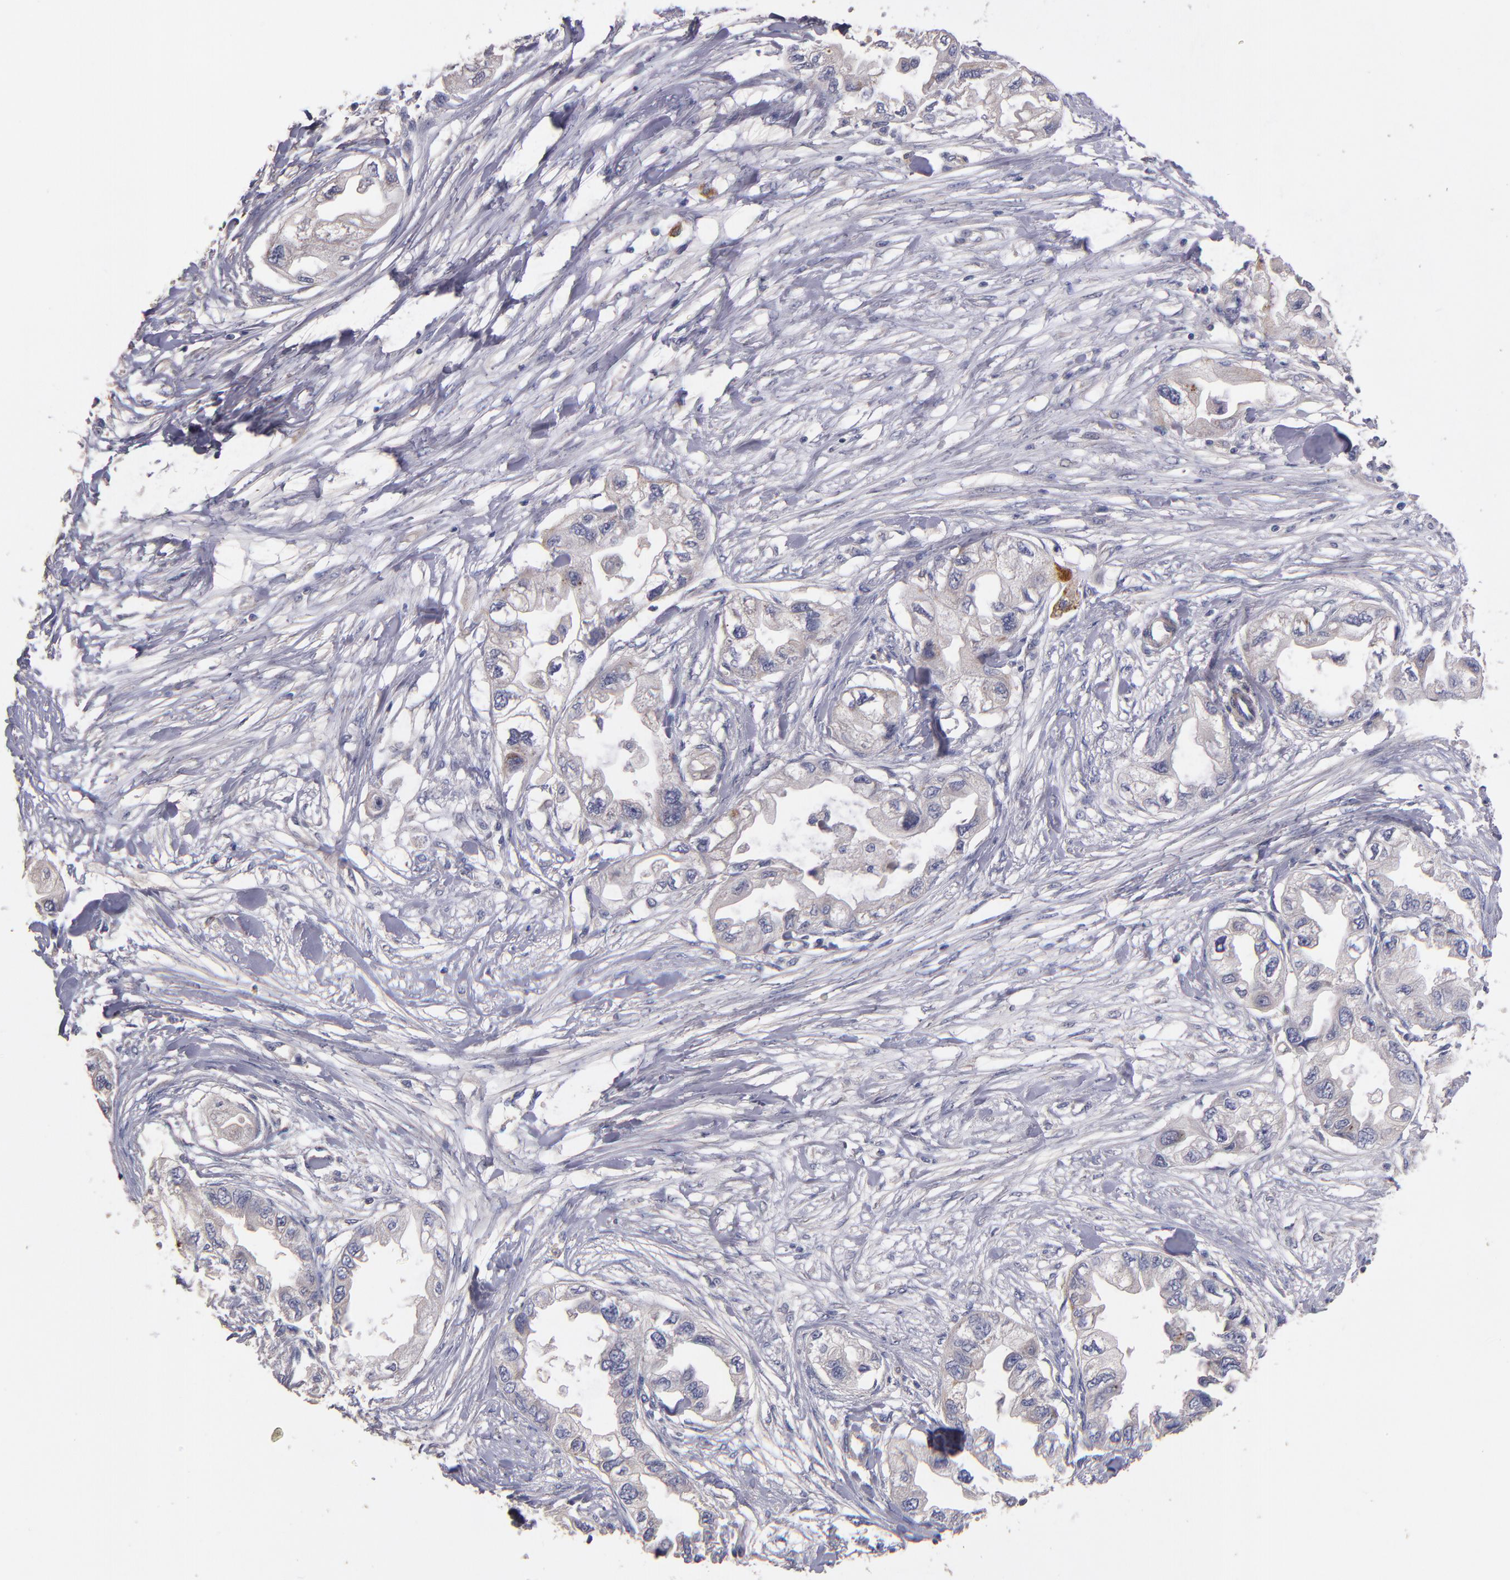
{"staining": {"intensity": "weak", "quantity": "25%-75%", "location": "cytoplasmic/membranous"}, "tissue": "endometrial cancer", "cell_type": "Tumor cells", "image_type": "cancer", "snomed": [{"axis": "morphology", "description": "Adenocarcinoma, NOS"}, {"axis": "topography", "description": "Endometrium"}], "caption": "The immunohistochemical stain highlights weak cytoplasmic/membranous positivity in tumor cells of endometrial adenocarcinoma tissue.", "gene": "MAGEE1", "patient": {"sex": "female", "age": 67}}